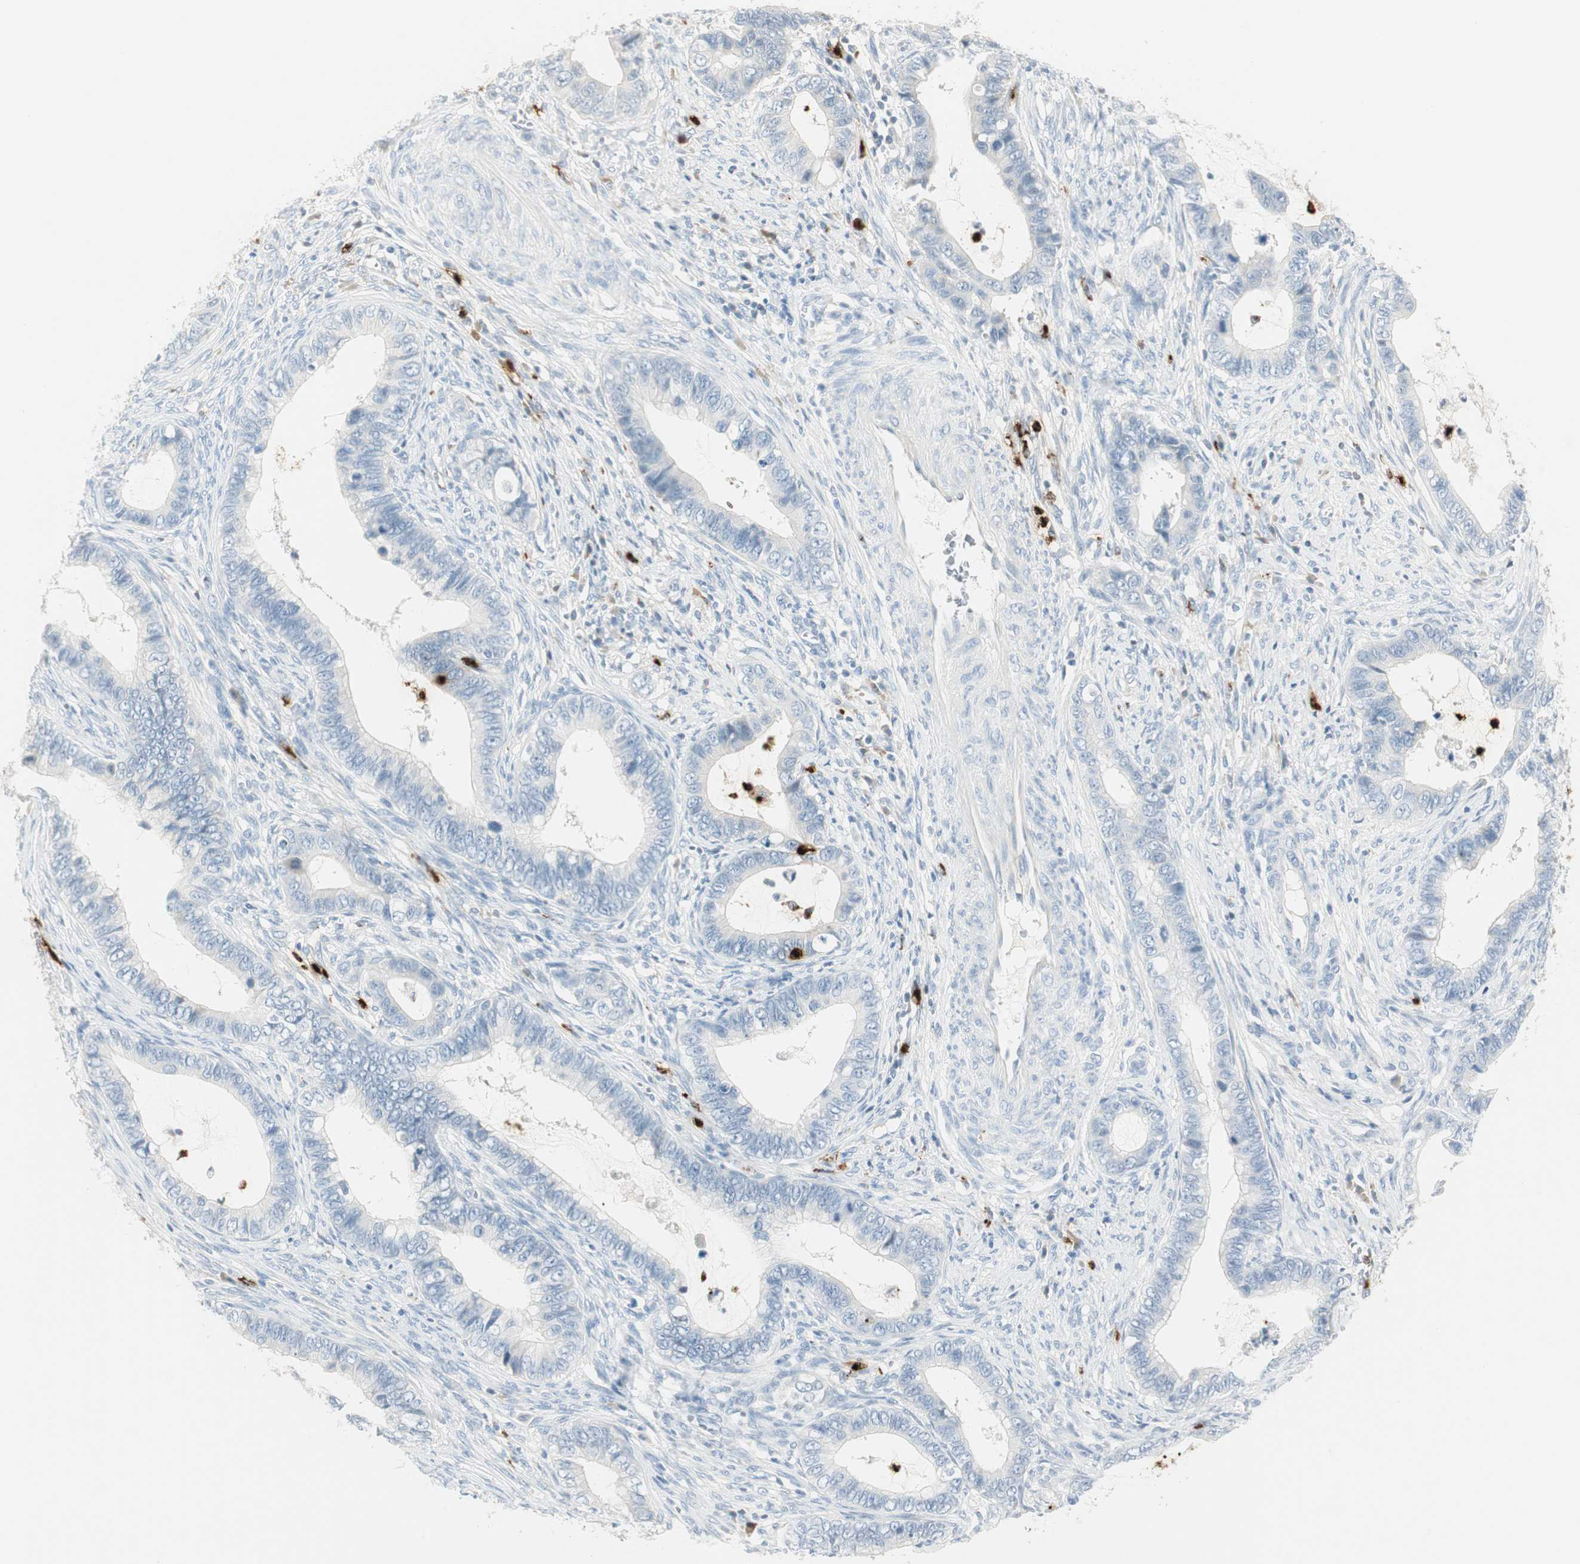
{"staining": {"intensity": "negative", "quantity": "none", "location": "none"}, "tissue": "cervical cancer", "cell_type": "Tumor cells", "image_type": "cancer", "snomed": [{"axis": "morphology", "description": "Adenocarcinoma, NOS"}, {"axis": "topography", "description": "Cervix"}], "caption": "A micrograph of cervical adenocarcinoma stained for a protein displays no brown staining in tumor cells. Brightfield microscopy of immunohistochemistry (IHC) stained with DAB (3,3'-diaminobenzidine) (brown) and hematoxylin (blue), captured at high magnification.", "gene": "PRTN3", "patient": {"sex": "female", "age": 44}}